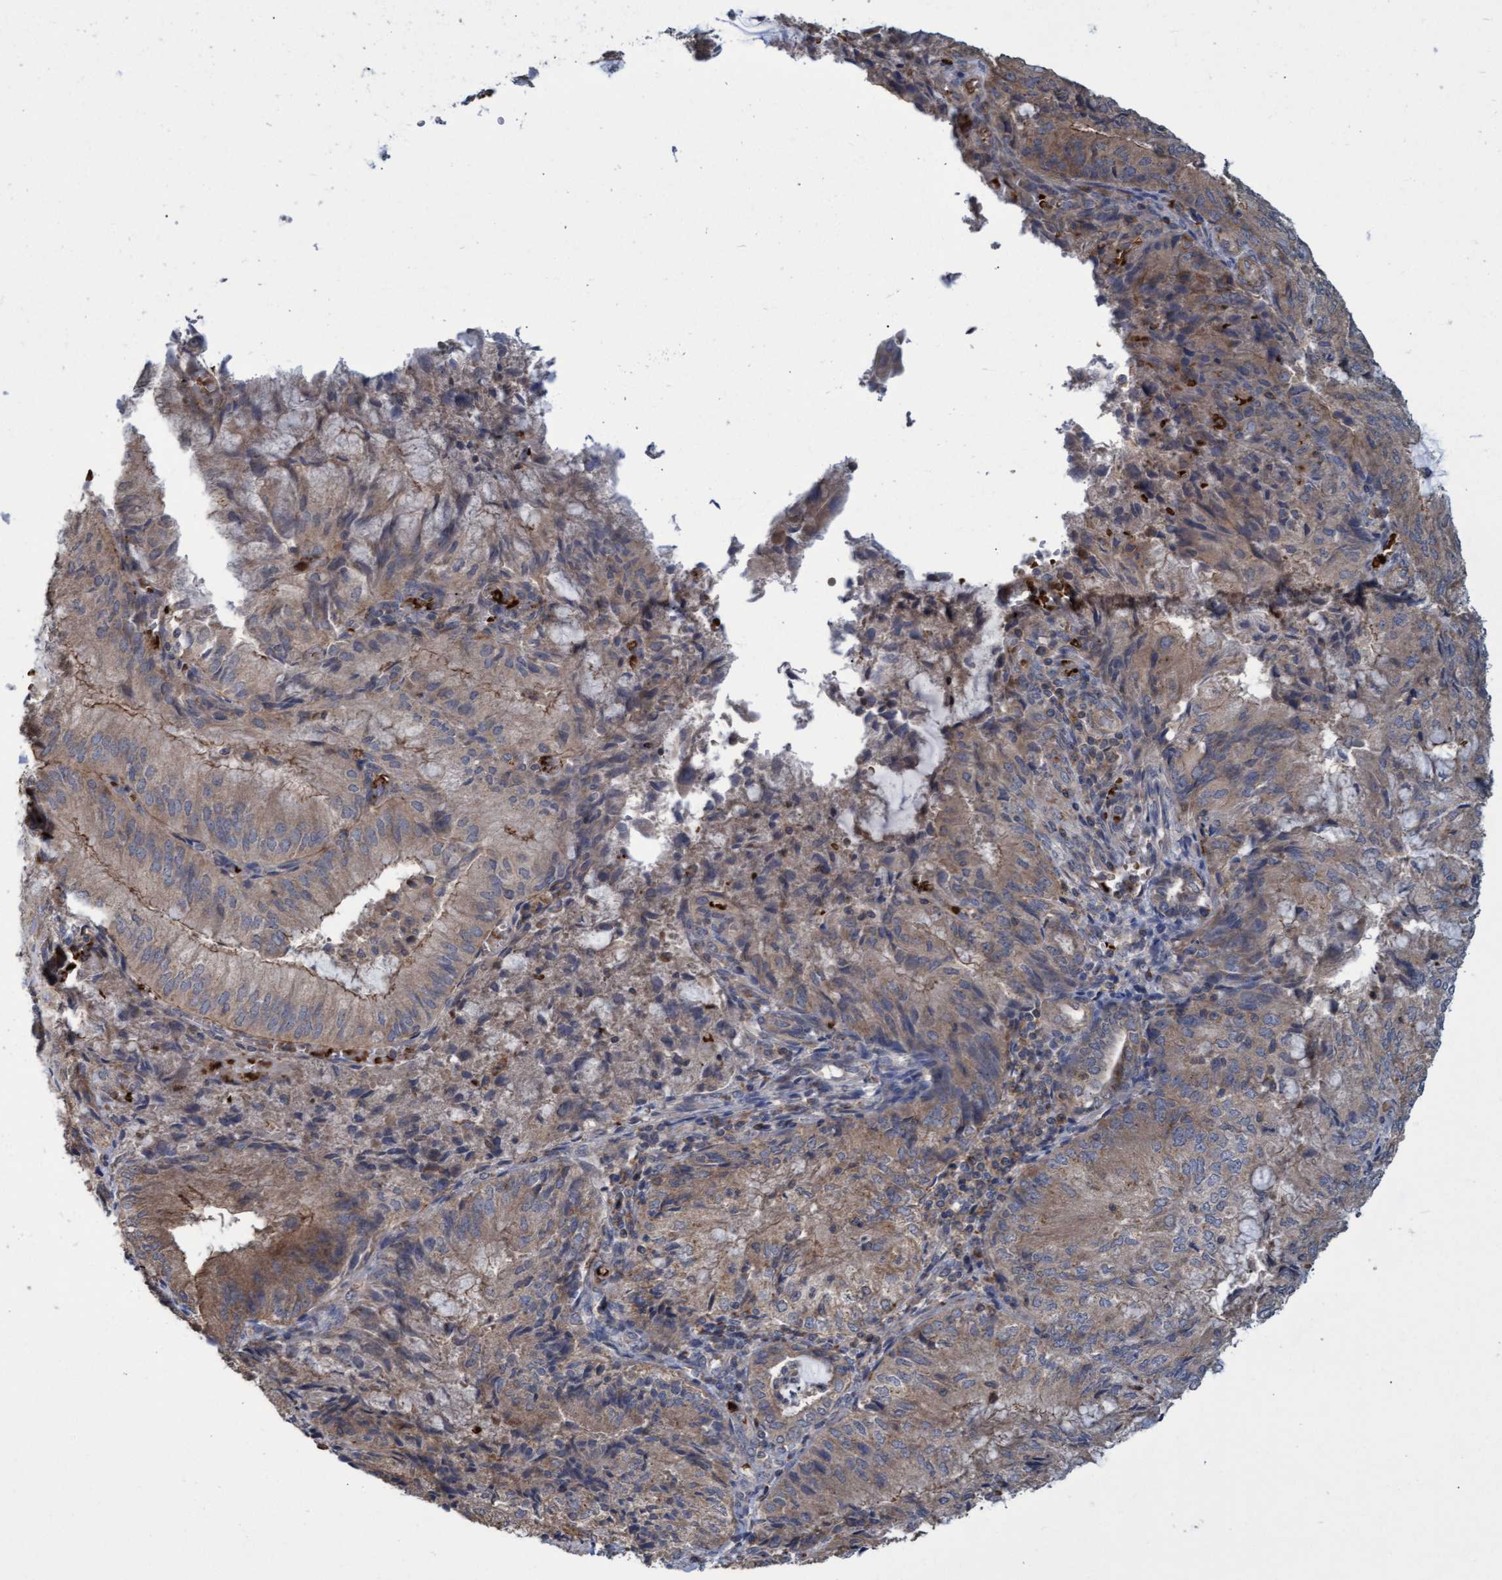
{"staining": {"intensity": "weak", "quantity": ">75%", "location": "cytoplasmic/membranous"}, "tissue": "endometrial cancer", "cell_type": "Tumor cells", "image_type": "cancer", "snomed": [{"axis": "morphology", "description": "Adenocarcinoma, NOS"}, {"axis": "topography", "description": "Endometrium"}], "caption": "This is an image of immunohistochemistry (IHC) staining of endometrial cancer, which shows weak positivity in the cytoplasmic/membranous of tumor cells.", "gene": "NAA15", "patient": {"sex": "female", "age": 81}}